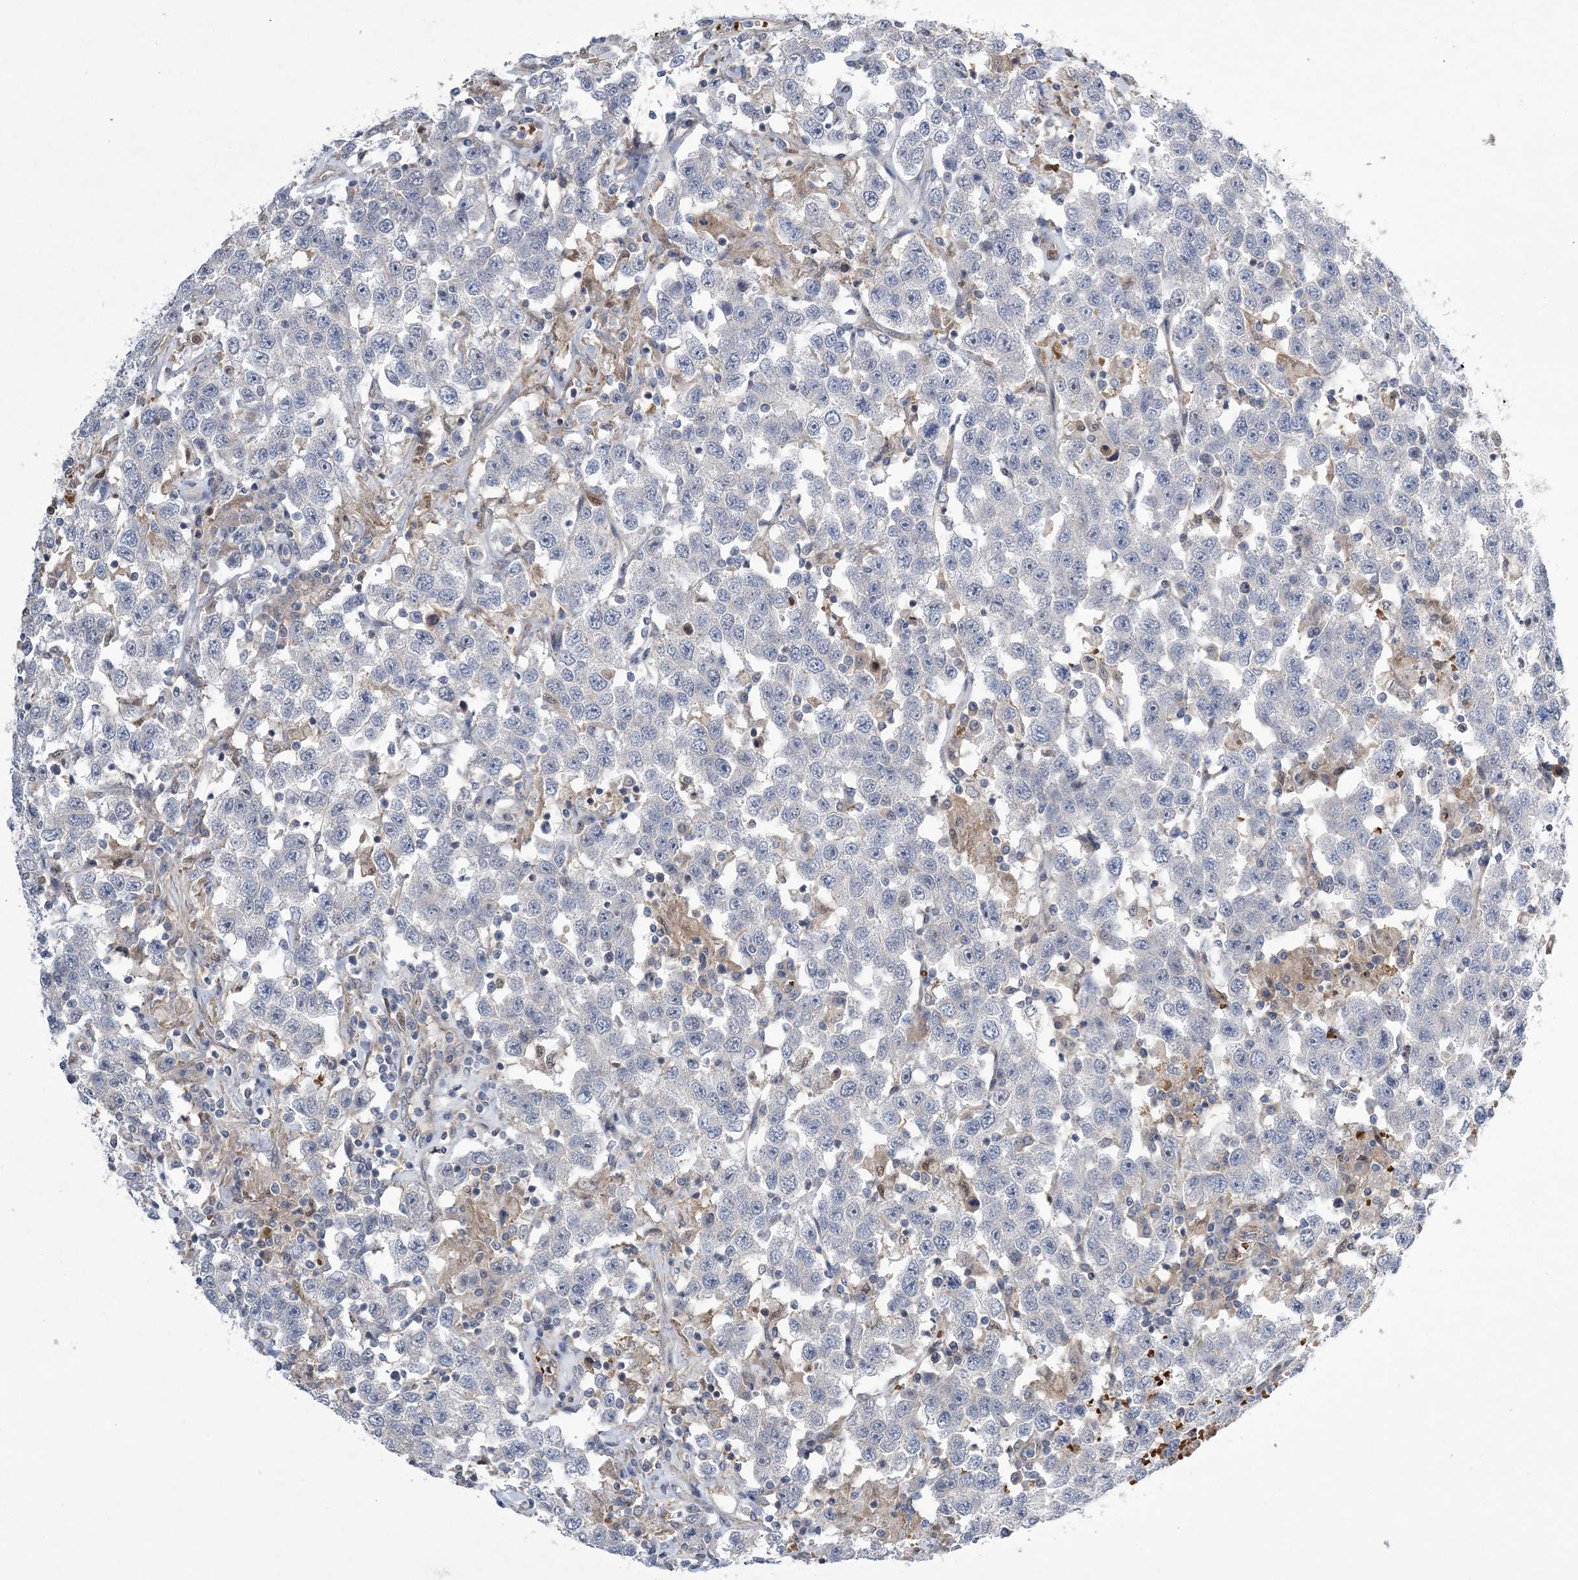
{"staining": {"intensity": "negative", "quantity": "none", "location": "none"}, "tissue": "testis cancer", "cell_type": "Tumor cells", "image_type": "cancer", "snomed": [{"axis": "morphology", "description": "Seminoma, NOS"}, {"axis": "topography", "description": "Testis"}], "caption": "This photomicrograph is of testis cancer stained with immunohistochemistry (IHC) to label a protein in brown with the nuclei are counter-stained blue. There is no expression in tumor cells.", "gene": "CALN1", "patient": {"sex": "male", "age": 41}}